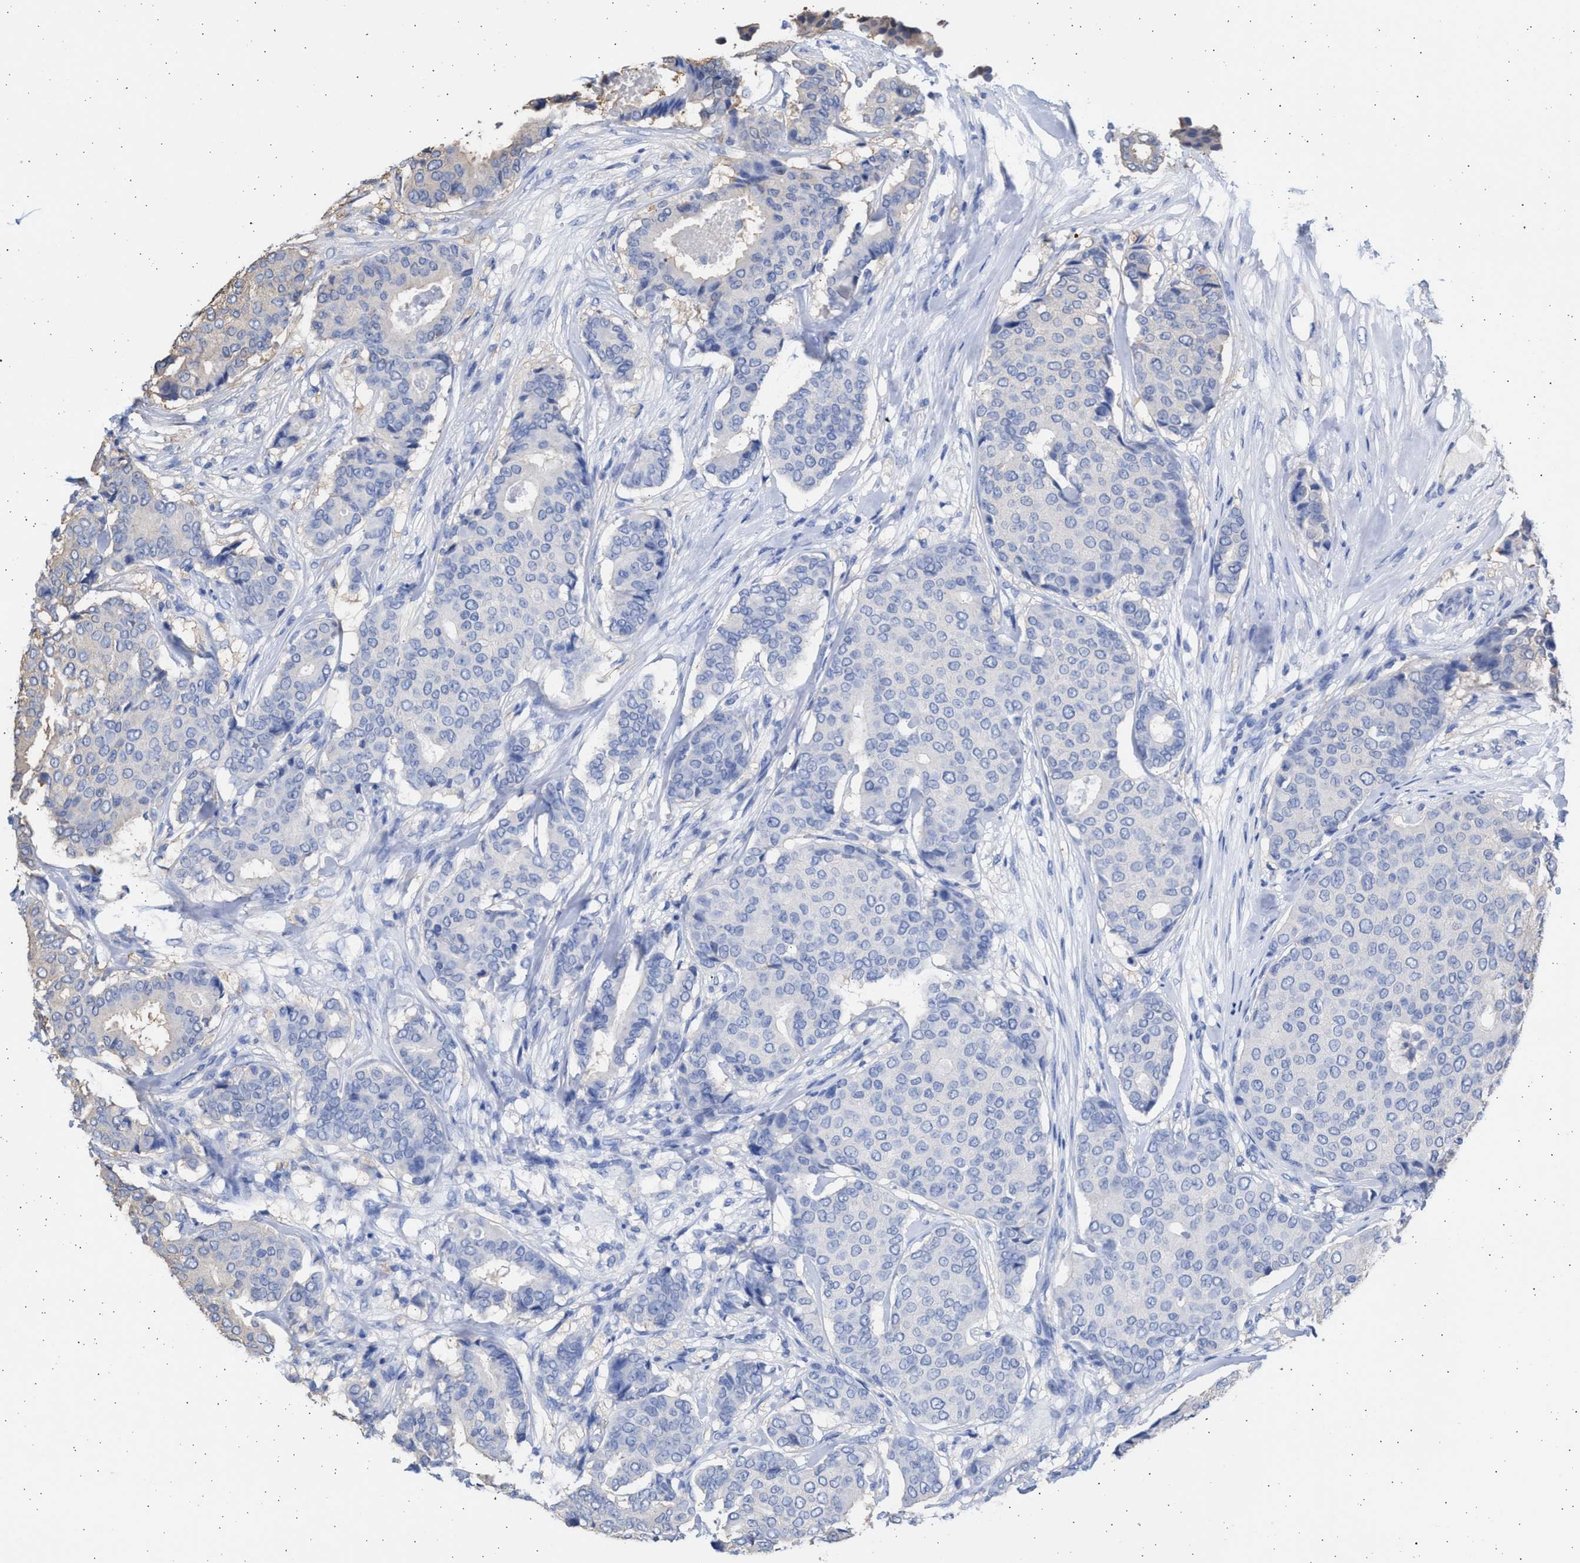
{"staining": {"intensity": "negative", "quantity": "none", "location": "none"}, "tissue": "breast cancer", "cell_type": "Tumor cells", "image_type": "cancer", "snomed": [{"axis": "morphology", "description": "Duct carcinoma"}, {"axis": "topography", "description": "Breast"}], "caption": "An immunohistochemistry photomicrograph of intraductal carcinoma (breast) is shown. There is no staining in tumor cells of intraductal carcinoma (breast). Brightfield microscopy of immunohistochemistry (IHC) stained with DAB (brown) and hematoxylin (blue), captured at high magnification.", "gene": "ALDOC", "patient": {"sex": "female", "age": 75}}